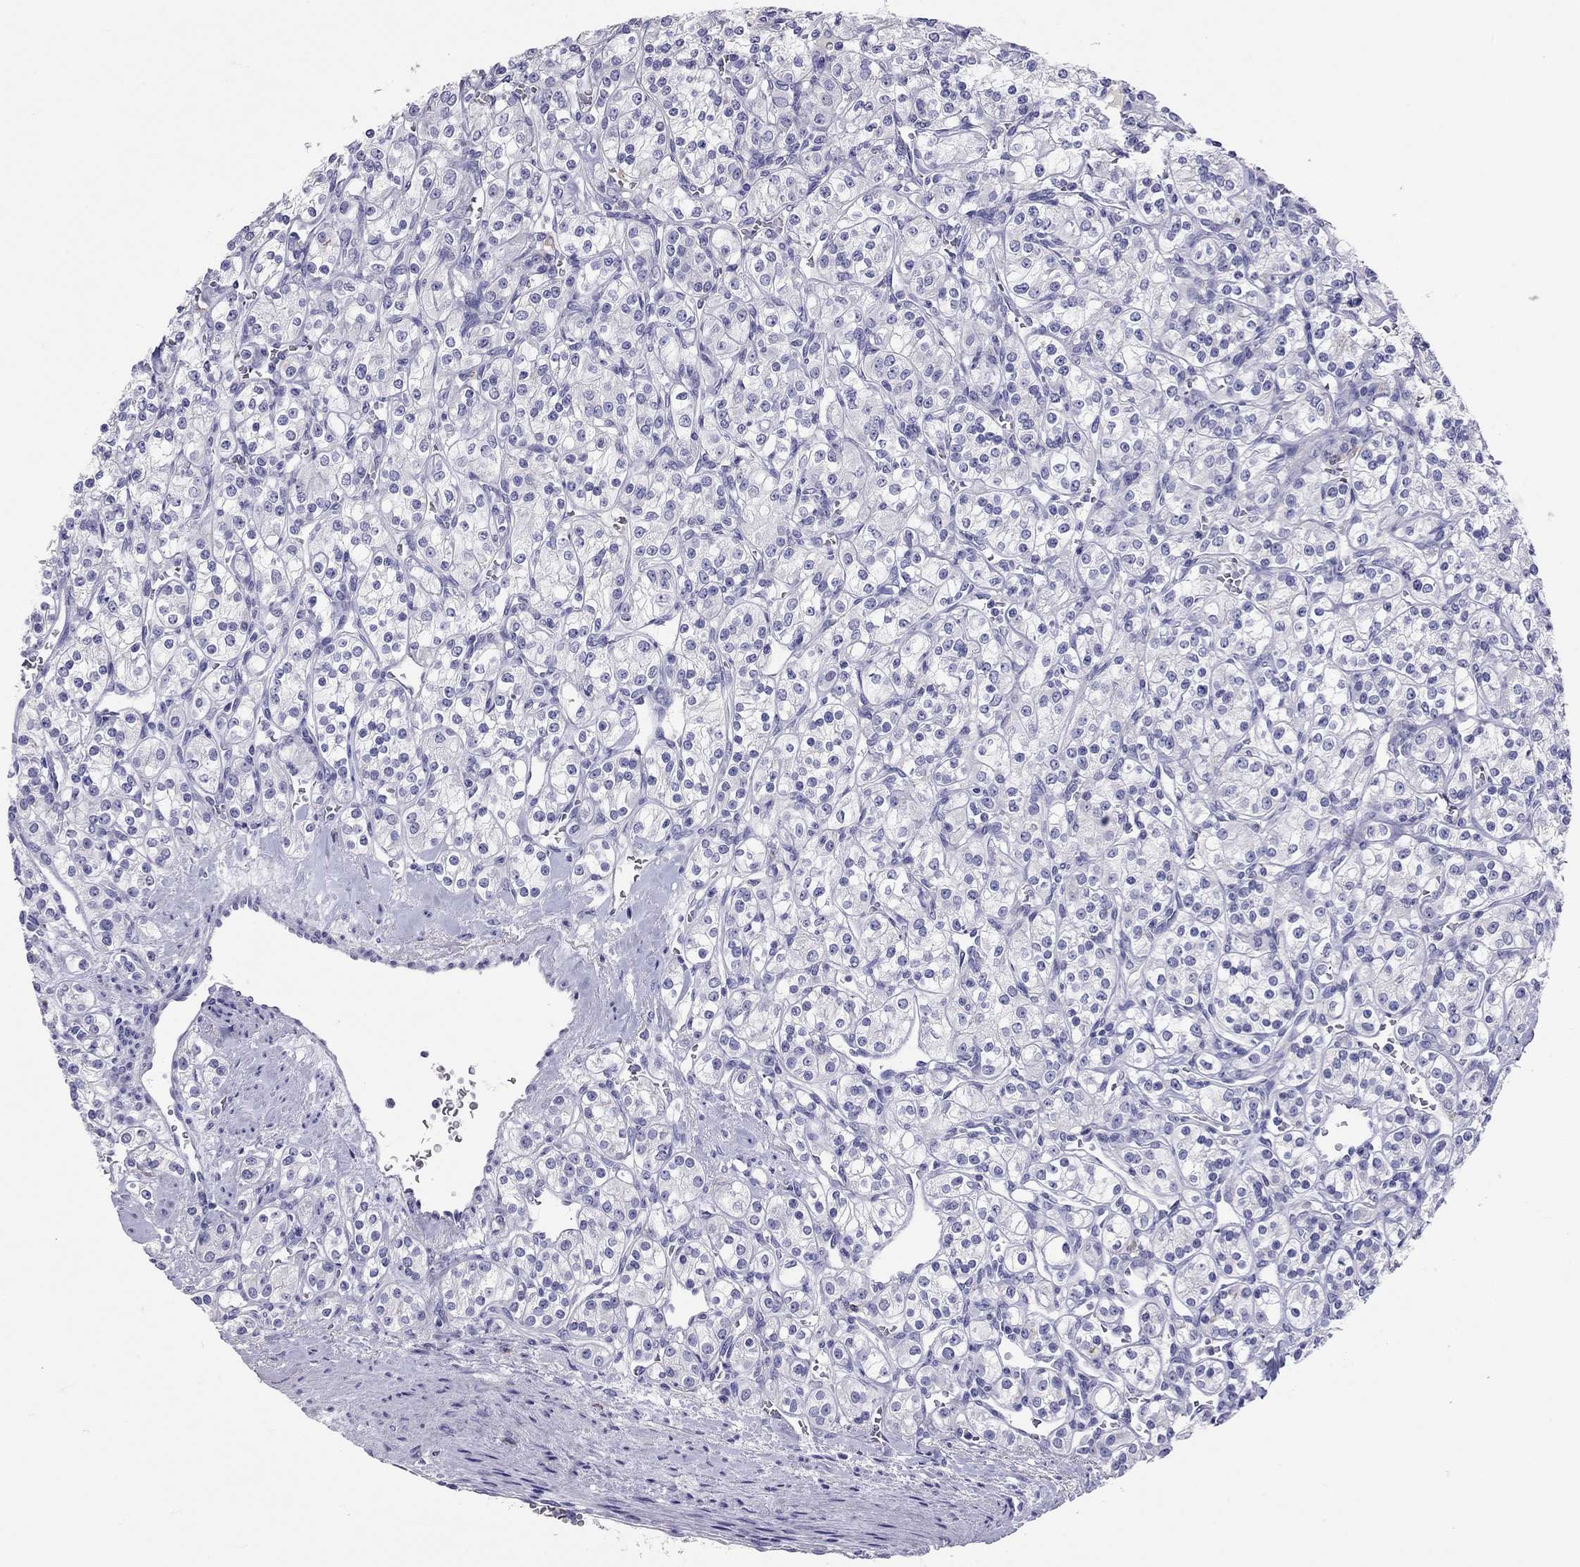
{"staining": {"intensity": "negative", "quantity": "none", "location": "none"}, "tissue": "renal cancer", "cell_type": "Tumor cells", "image_type": "cancer", "snomed": [{"axis": "morphology", "description": "Adenocarcinoma, NOS"}, {"axis": "topography", "description": "Kidney"}], "caption": "A histopathology image of human renal adenocarcinoma is negative for staining in tumor cells.", "gene": "CALHM1", "patient": {"sex": "male", "age": 77}}